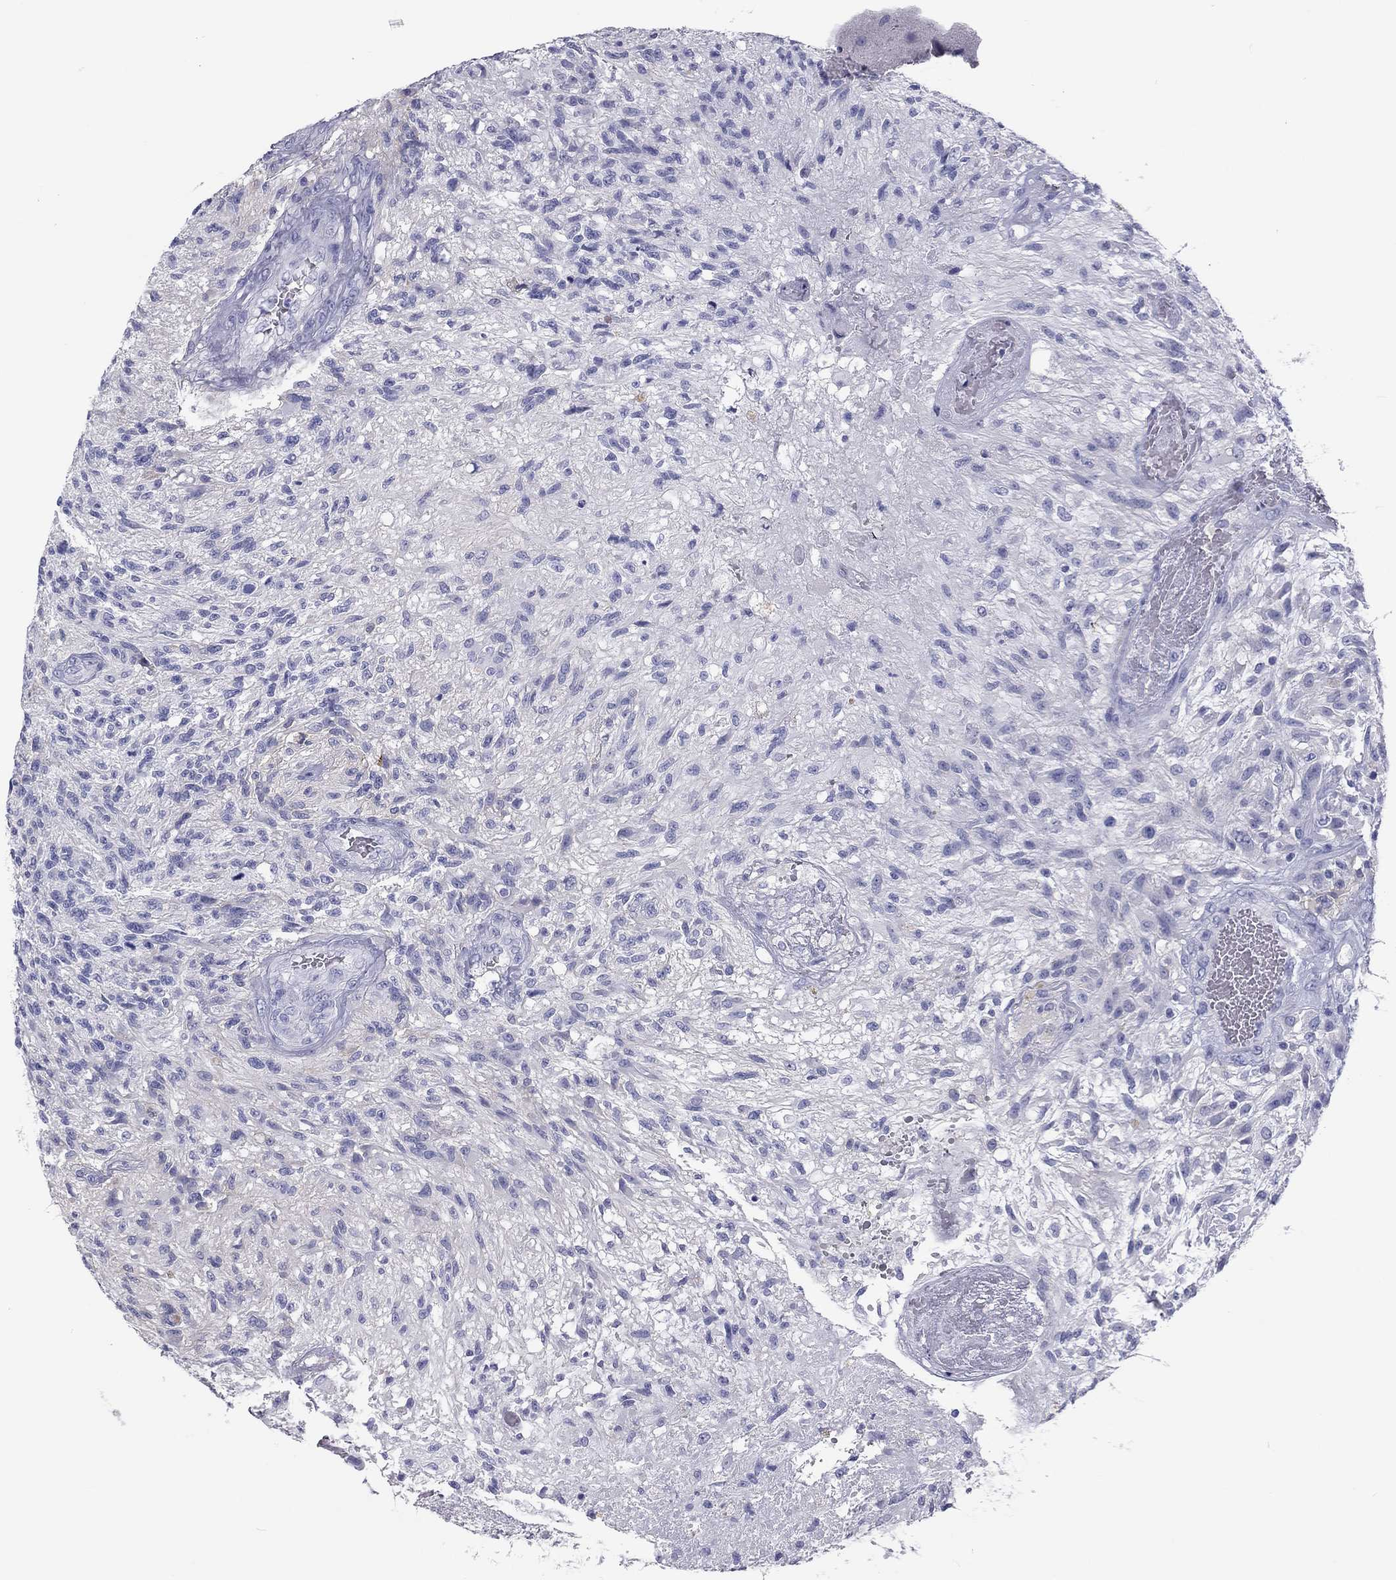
{"staining": {"intensity": "negative", "quantity": "none", "location": "none"}, "tissue": "glioma", "cell_type": "Tumor cells", "image_type": "cancer", "snomed": [{"axis": "morphology", "description": "Glioma, malignant, High grade"}, {"axis": "topography", "description": "Brain"}], "caption": "Immunohistochemical staining of human glioma demonstrates no significant expression in tumor cells.", "gene": "DNALI1", "patient": {"sex": "male", "age": 56}}